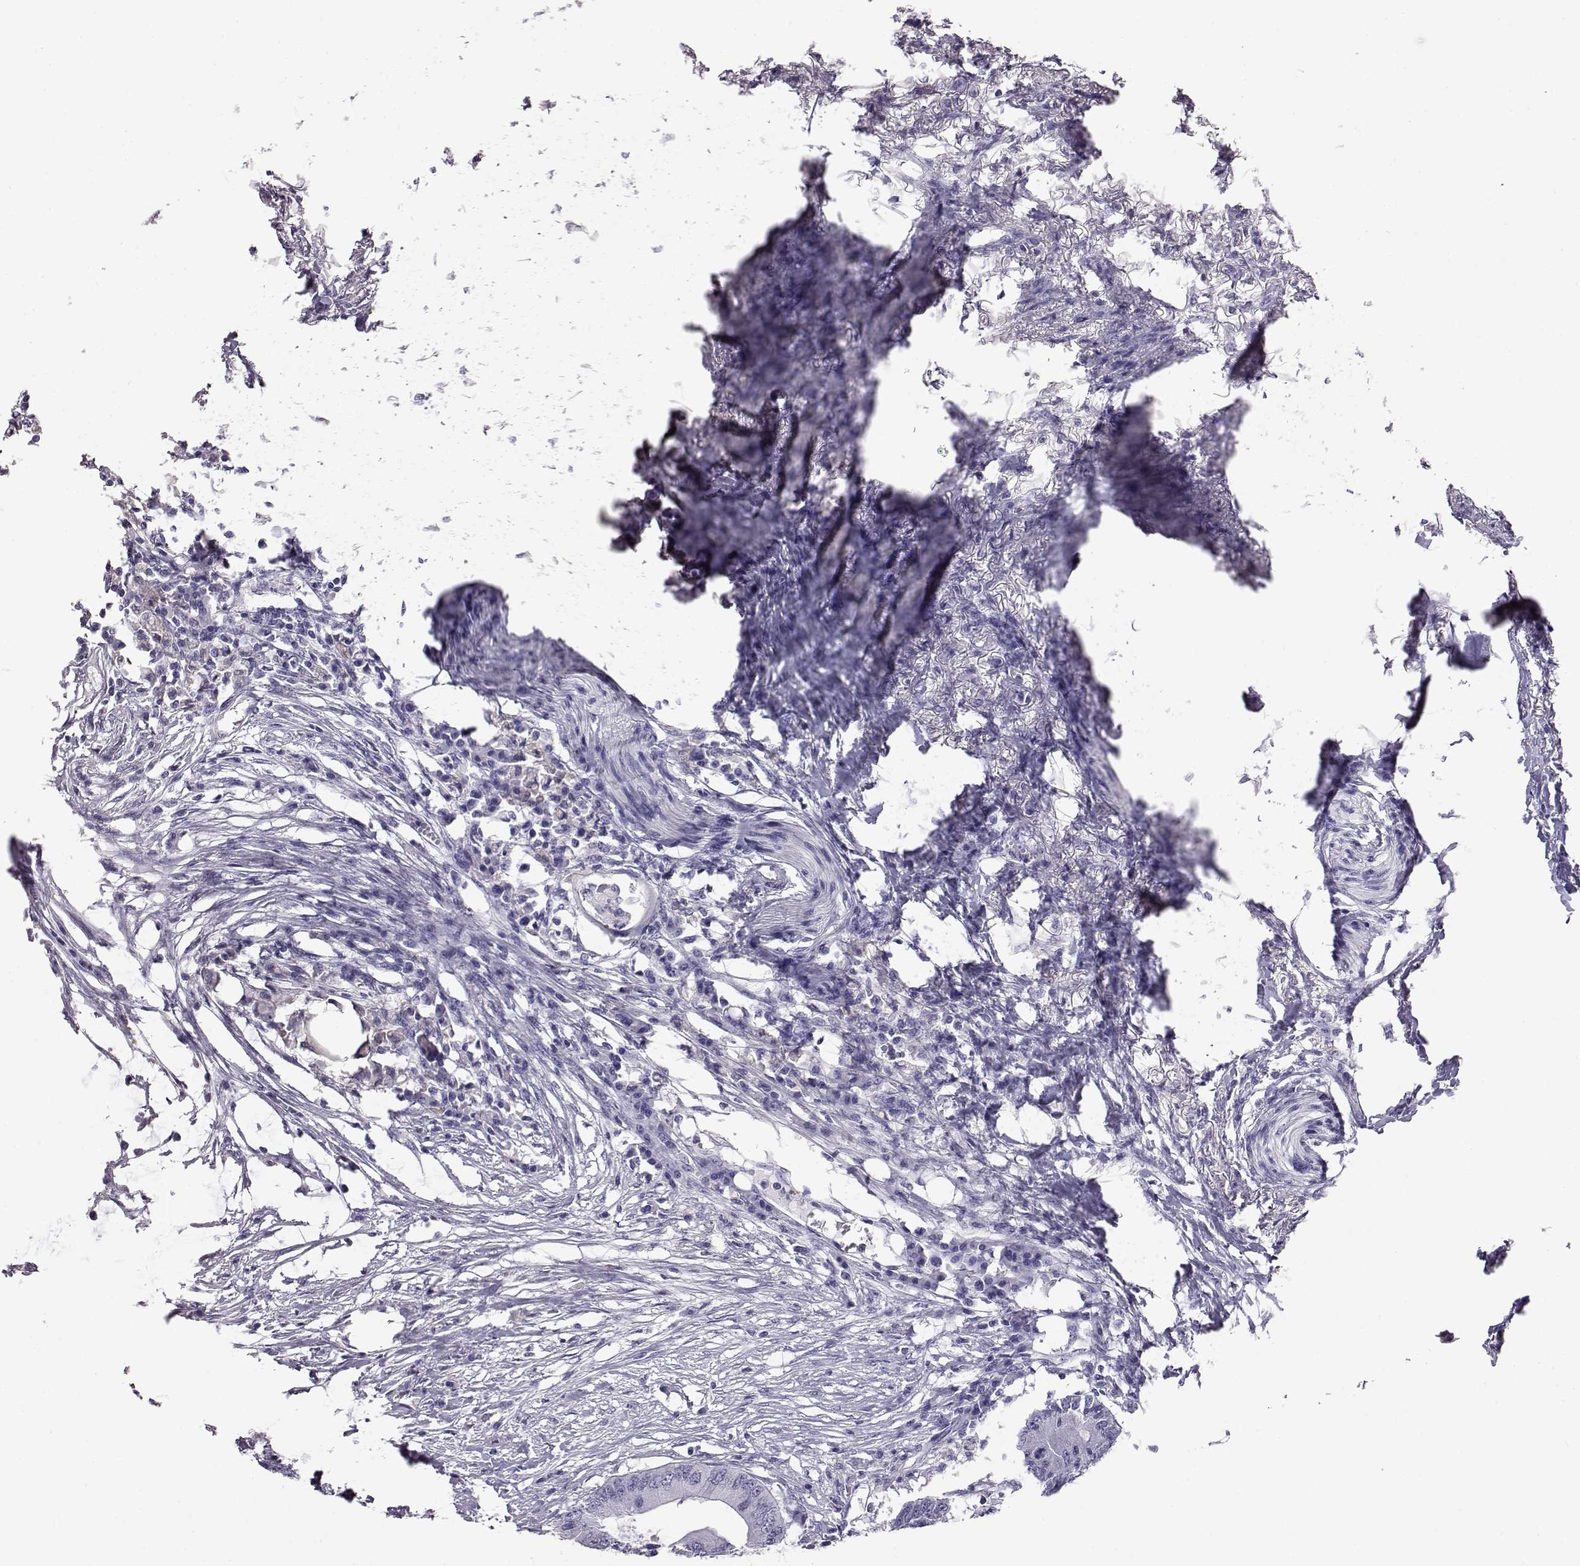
{"staining": {"intensity": "negative", "quantity": "none", "location": "none"}, "tissue": "colorectal cancer", "cell_type": "Tumor cells", "image_type": "cancer", "snomed": [{"axis": "morphology", "description": "Adenocarcinoma, NOS"}, {"axis": "topography", "description": "Colon"}], "caption": "Colorectal cancer (adenocarcinoma) was stained to show a protein in brown. There is no significant positivity in tumor cells.", "gene": "AKR1B1", "patient": {"sex": "male", "age": 71}}